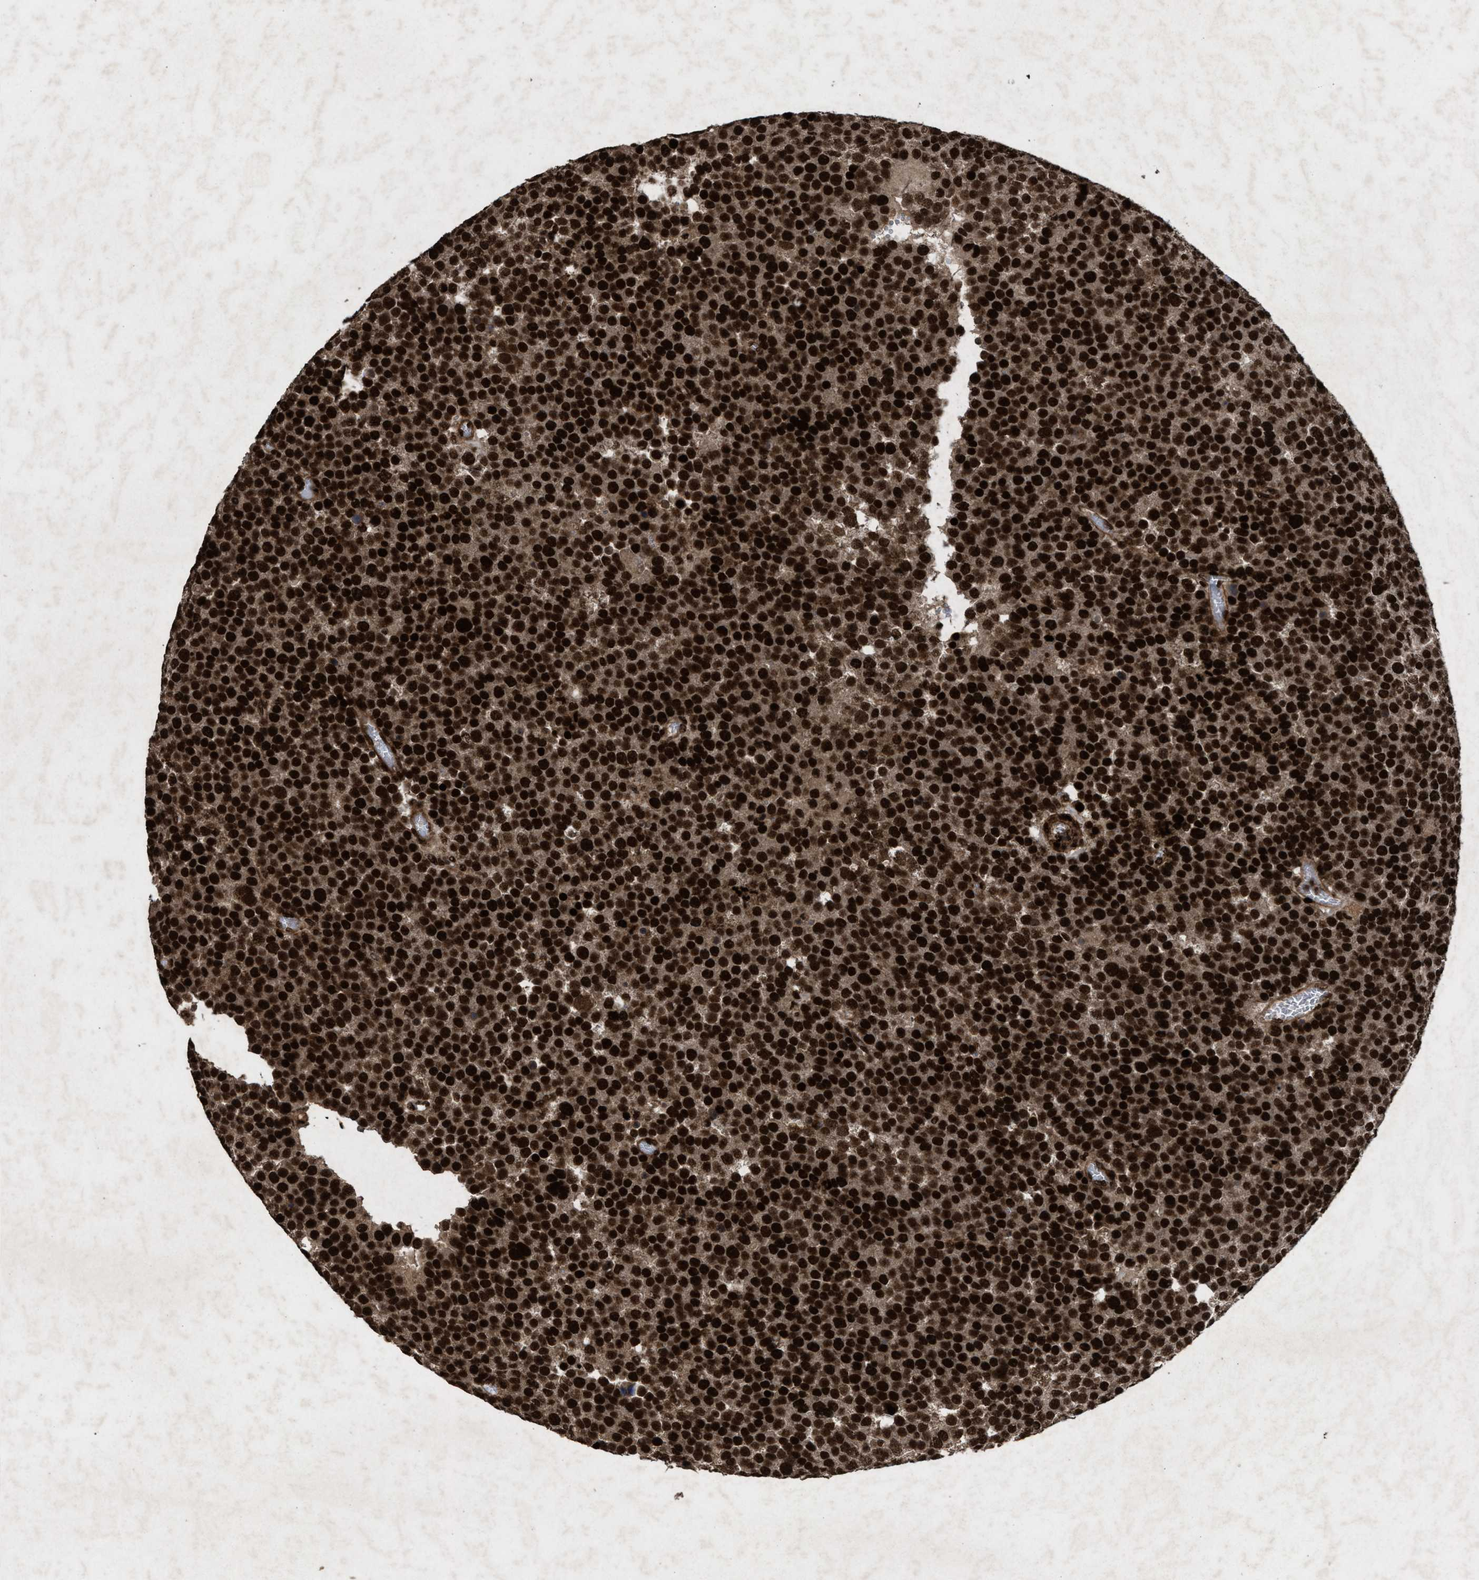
{"staining": {"intensity": "strong", "quantity": ">75%", "location": "nuclear"}, "tissue": "testis cancer", "cell_type": "Tumor cells", "image_type": "cancer", "snomed": [{"axis": "morphology", "description": "Normal tissue, NOS"}, {"axis": "morphology", "description": "Seminoma, NOS"}, {"axis": "topography", "description": "Testis"}], "caption": "DAB (3,3'-diaminobenzidine) immunohistochemical staining of seminoma (testis) demonstrates strong nuclear protein expression in about >75% of tumor cells.", "gene": "WIZ", "patient": {"sex": "male", "age": 71}}